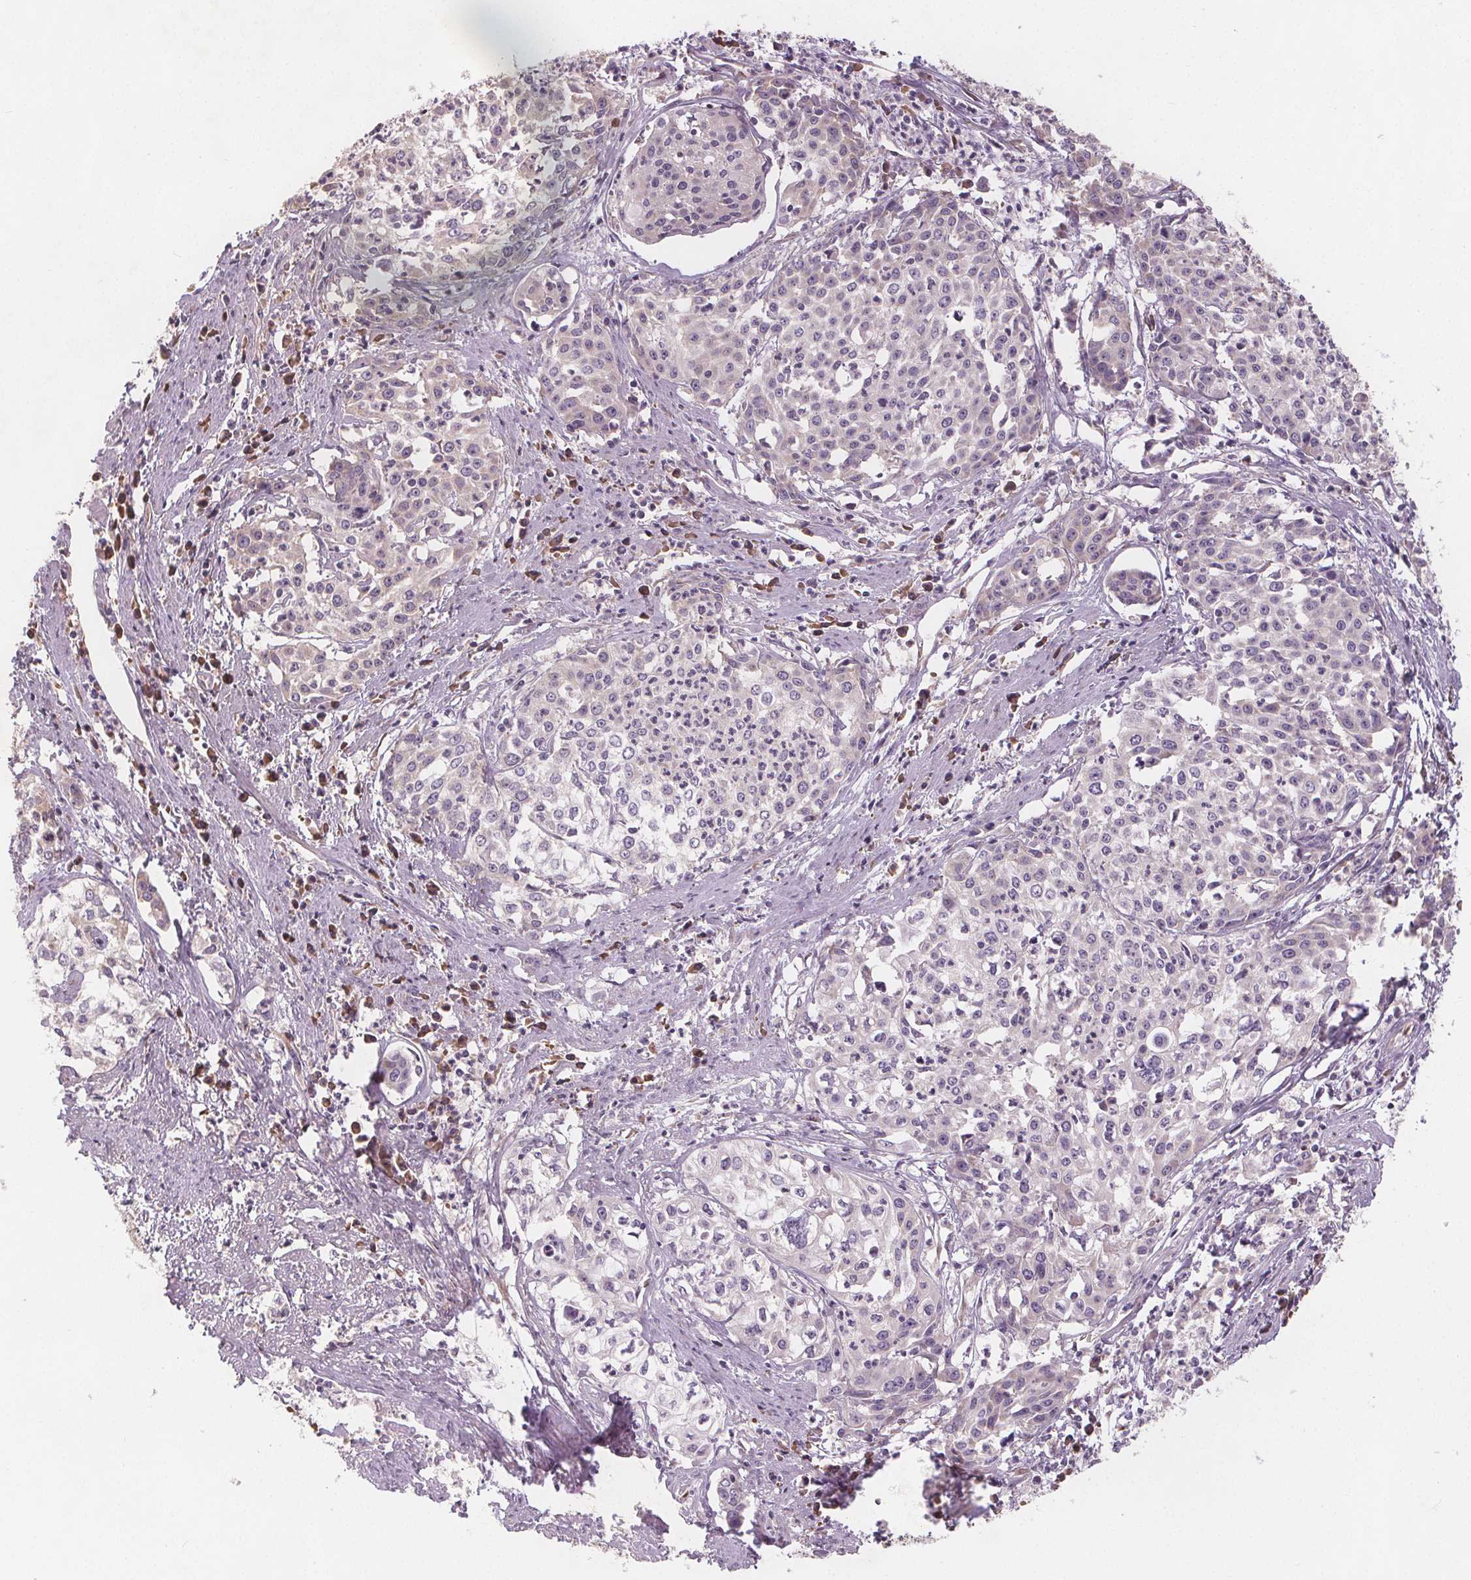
{"staining": {"intensity": "negative", "quantity": "none", "location": "none"}, "tissue": "cervical cancer", "cell_type": "Tumor cells", "image_type": "cancer", "snomed": [{"axis": "morphology", "description": "Squamous cell carcinoma, NOS"}, {"axis": "topography", "description": "Cervix"}], "caption": "Micrograph shows no significant protein positivity in tumor cells of cervical cancer. (DAB IHC with hematoxylin counter stain).", "gene": "TMEM80", "patient": {"sex": "female", "age": 39}}